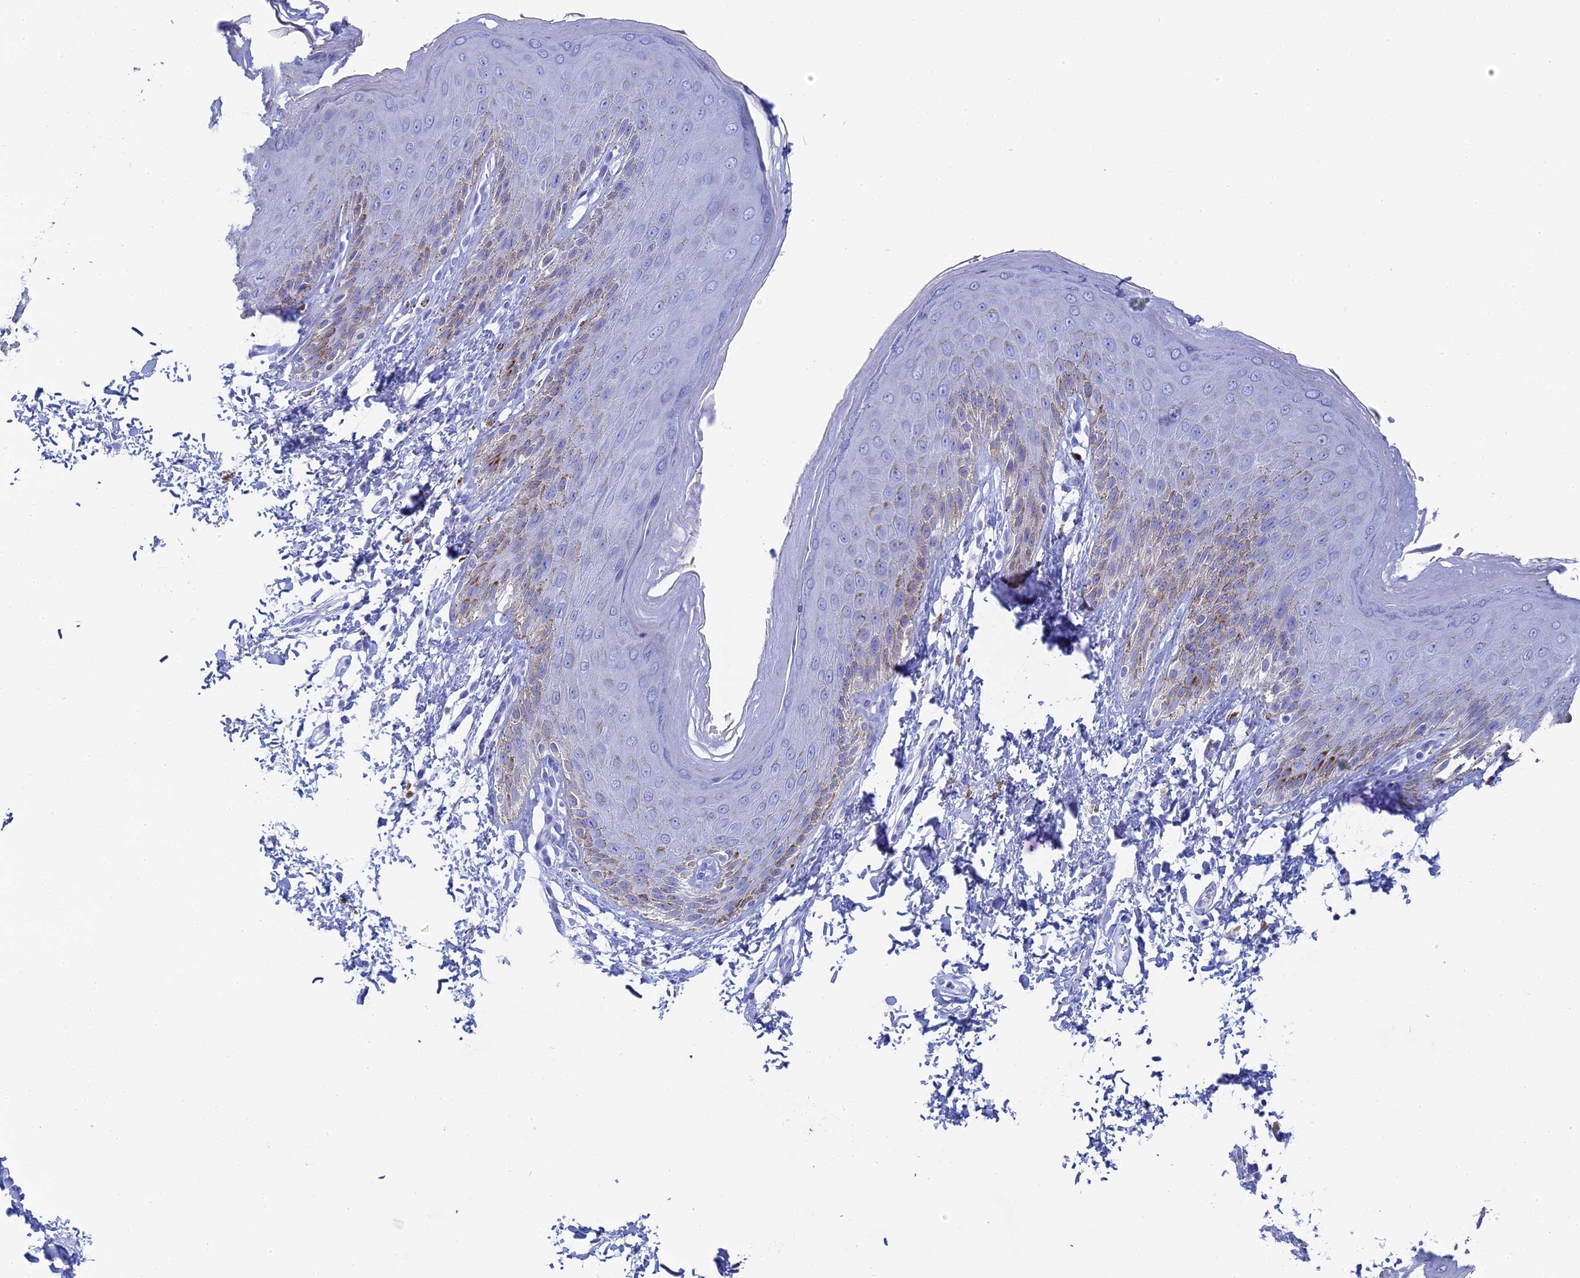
{"staining": {"intensity": "negative", "quantity": "none", "location": "none"}, "tissue": "skin", "cell_type": "Epidermal cells", "image_type": "normal", "snomed": [{"axis": "morphology", "description": "Normal tissue, NOS"}, {"axis": "topography", "description": "Anal"}], "caption": "This is an IHC photomicrograph of benign human skin. There is no staining in epidermal cells.", "gene": "TEX101", "patient": {"sex": "male", "age": 44}}